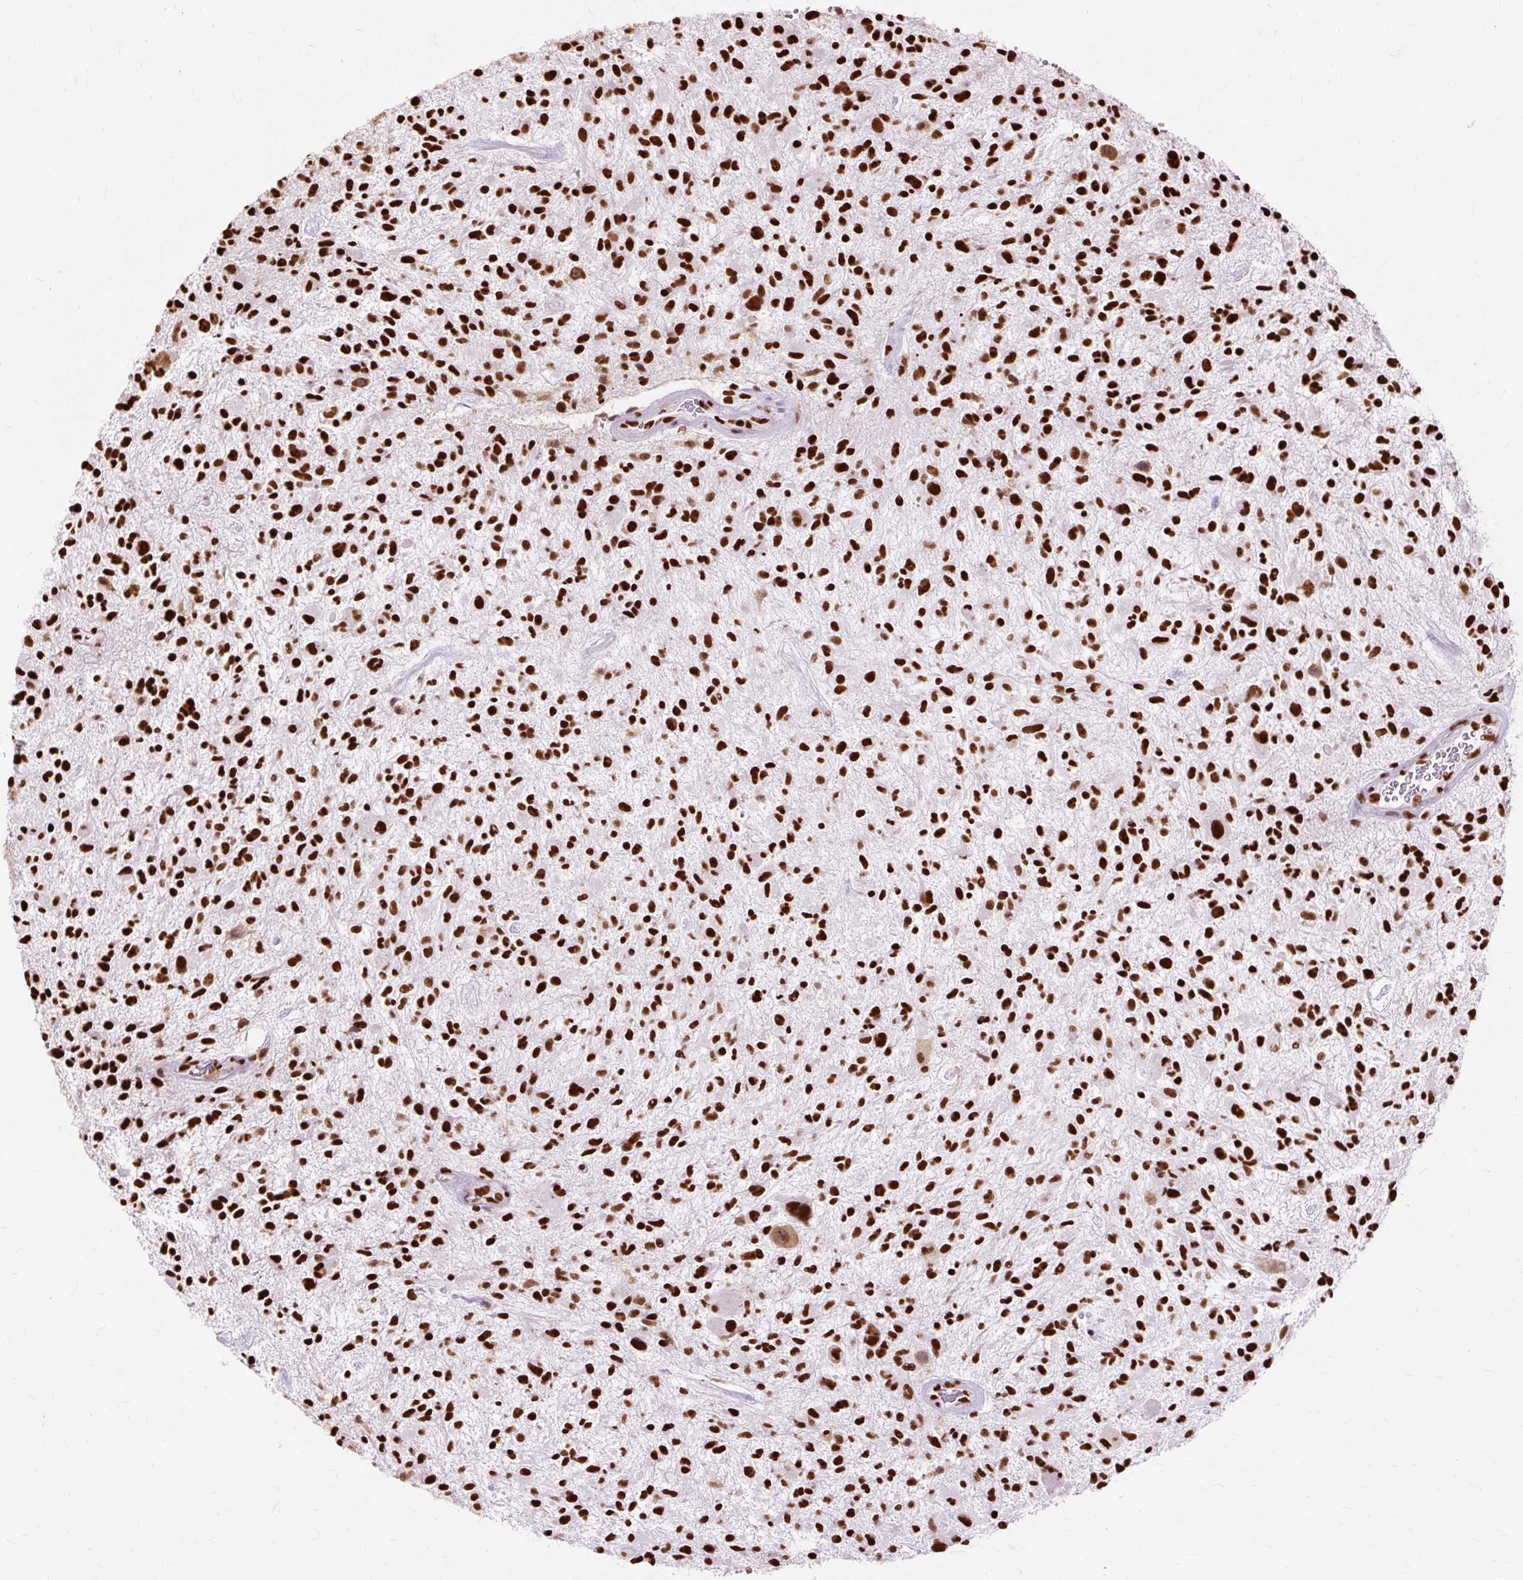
{"staining": {"intensity": "strong", "quantity": ">75%", "location": "nuclear"}, "tissue": "glioma", "cell_type": "Tumor cells", "image_type": "cancer", "snomed": [{"axis": "morphology", "description": "Glioma, malignant, High grade"}, {"axis": "topography", "description": "Brain"}], "caption": "A high-resolution micrograph shows IHC staining of glioma, which exhibits strong nuclear positivity in approximately >75% of tumor cells. The staining was performed using DAB (3,3'-diaminobenzidine) to visualize the protein expression in brown, while the nuclei were stained in blue with hematoxylin (Magnification: 20x).", "gene": "XRCC6", "patient": {"sex": "male", "age": 47}}